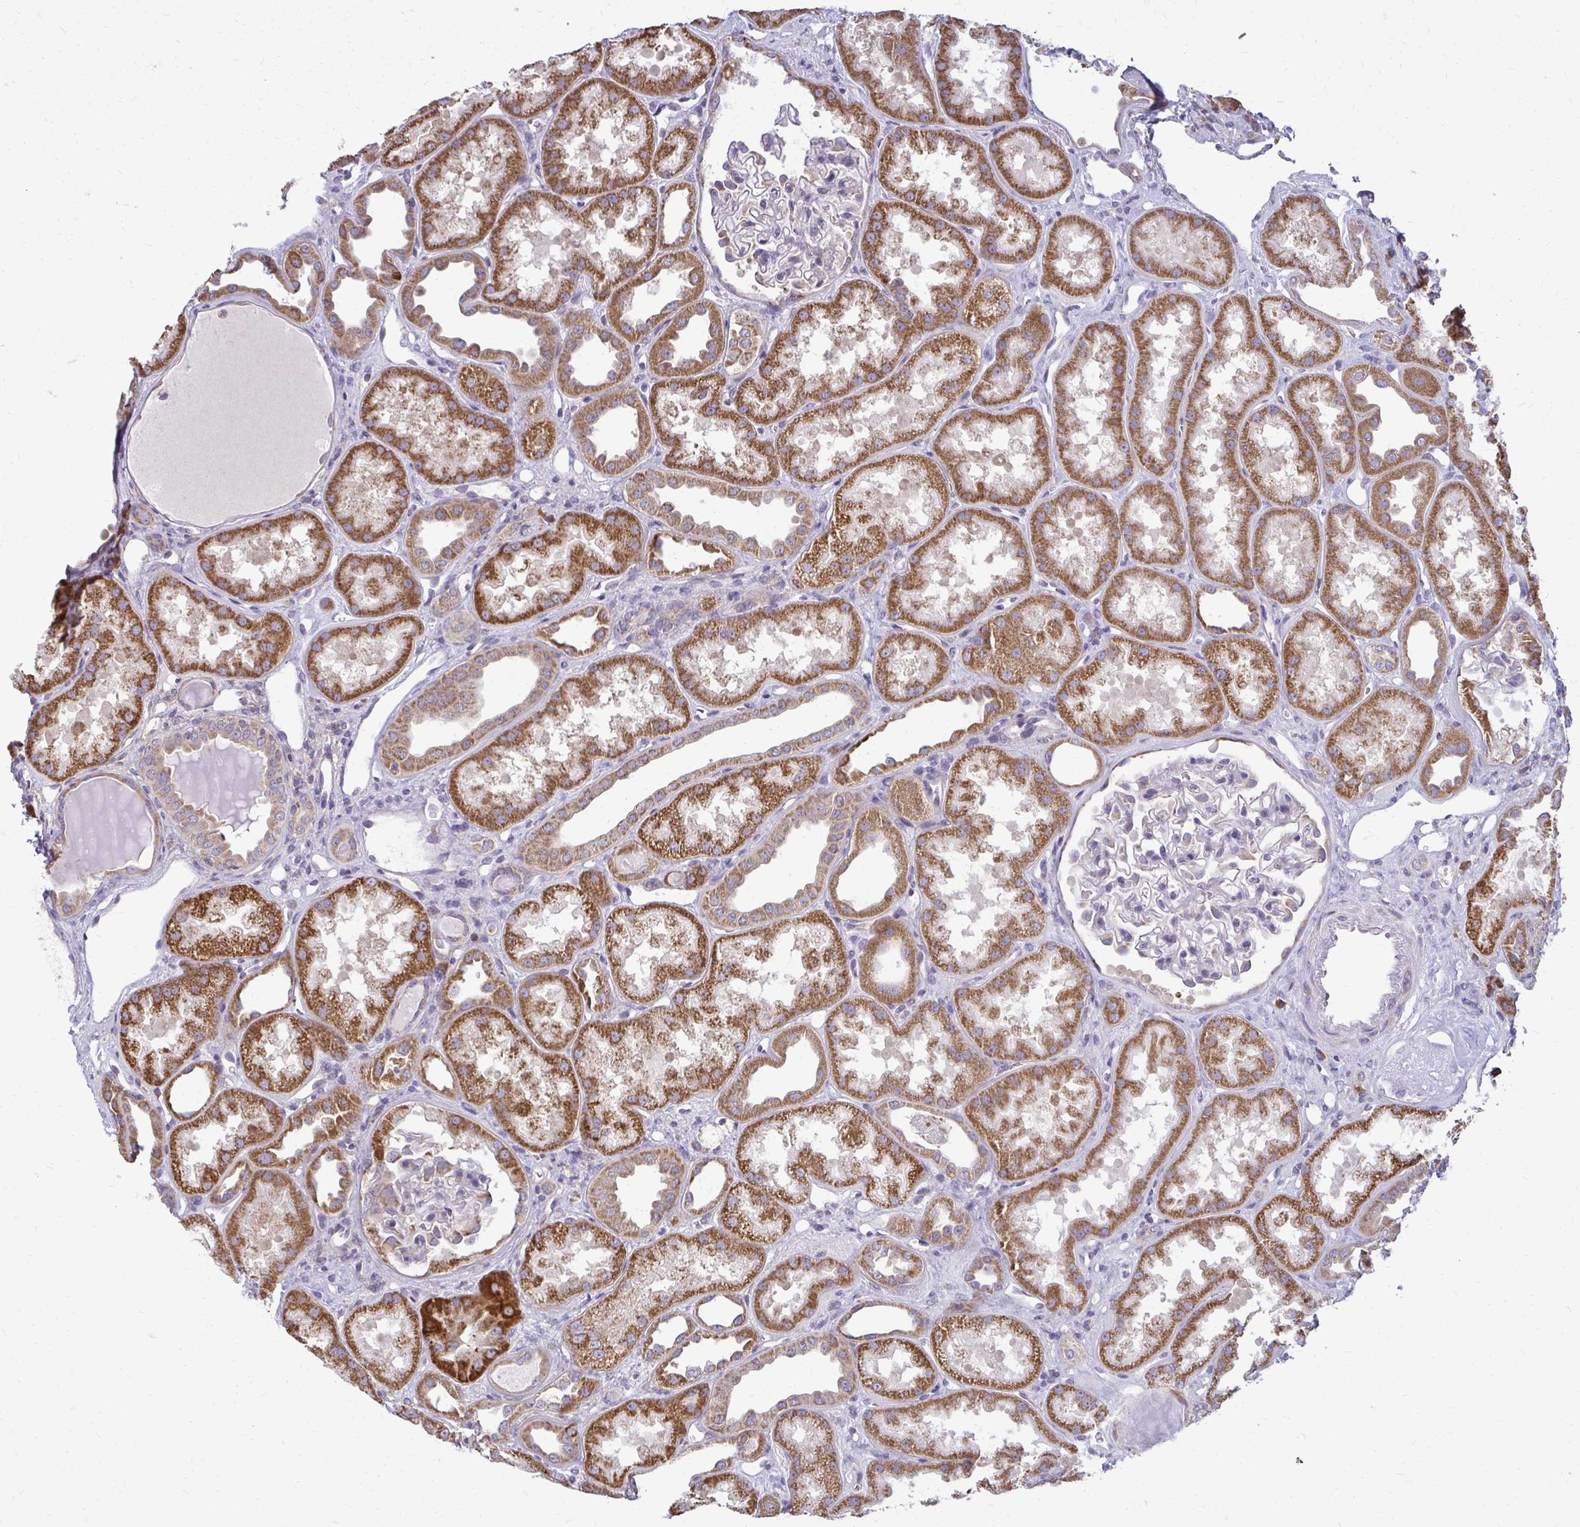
{"staining": {"intensity": "moderate", "quantity": "<25%", "location": "cytoplasmic/membranous"}, "tissue": "kidney", "cell_type": "Cells in glomeruli", "image_type": "normal", "snomed": [{"axis": "morphology", "description": "Normal tissue, NOS"}, {"axis": "topography", "description": "Kidney"}], "caption": "Protein analysis of normal kidney demonstrates moderate cytoplasmic/membranous staining in approximately <25% of cells in glomeruli.", "gene": "RPLP2", "patient": {"sex": "male", "age": 61}}